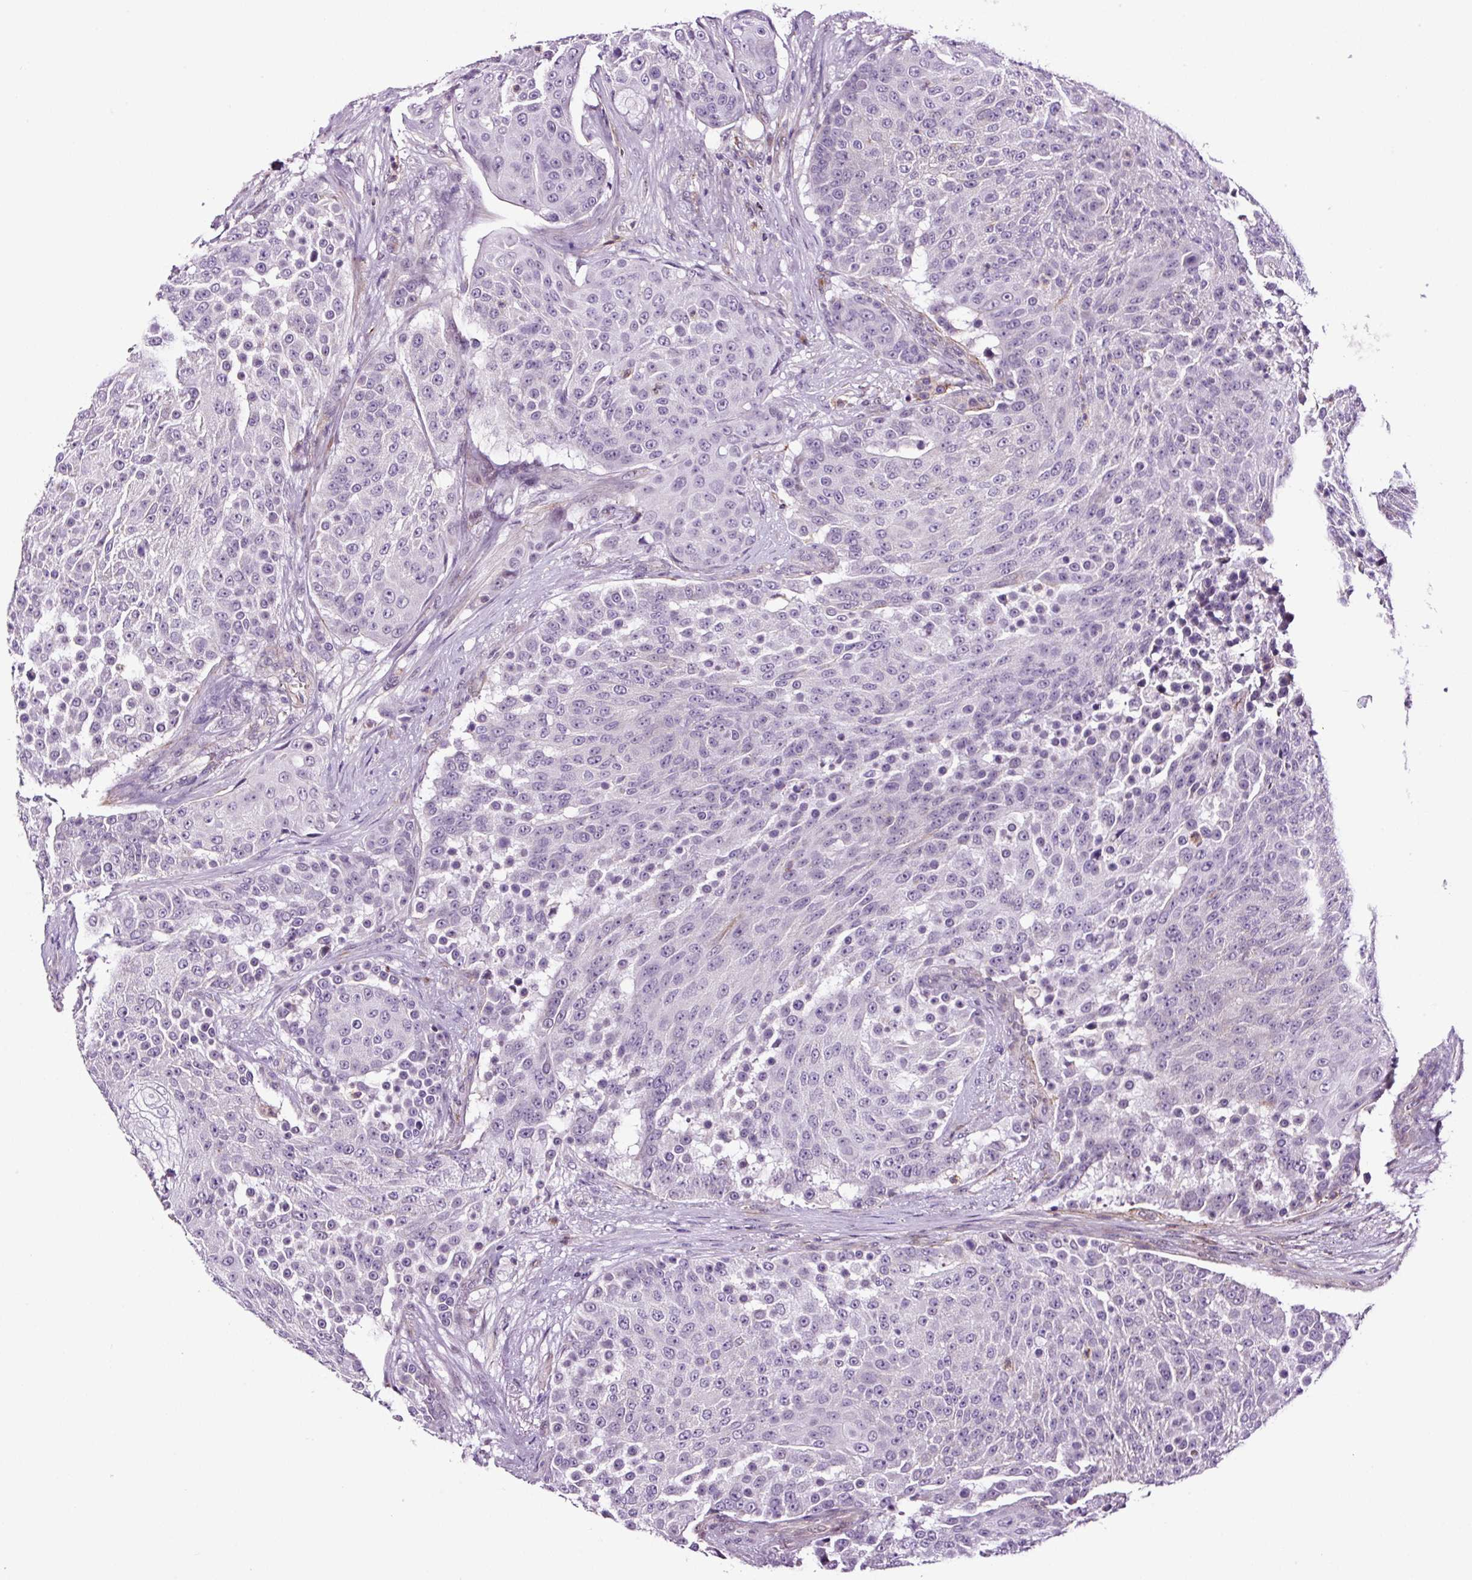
{"staining": {"intensity": "negative", "quantity": "none", "location": "none"}, "tissue": "urothelial cancer", "cell_type": "Tumor cells", "image_type": "cancer", "snomed": [{"axis": "morphology", "description": "Urothelial carcinoma, High grade"}, {"axis": "topography", "description": "Urinary bladder"}], "caption": "IHC of urothelial cancer demonstrates no staining in tumor cells.", "gene": "TAFA3", "patient": {"sex": "female", "age": 63}}